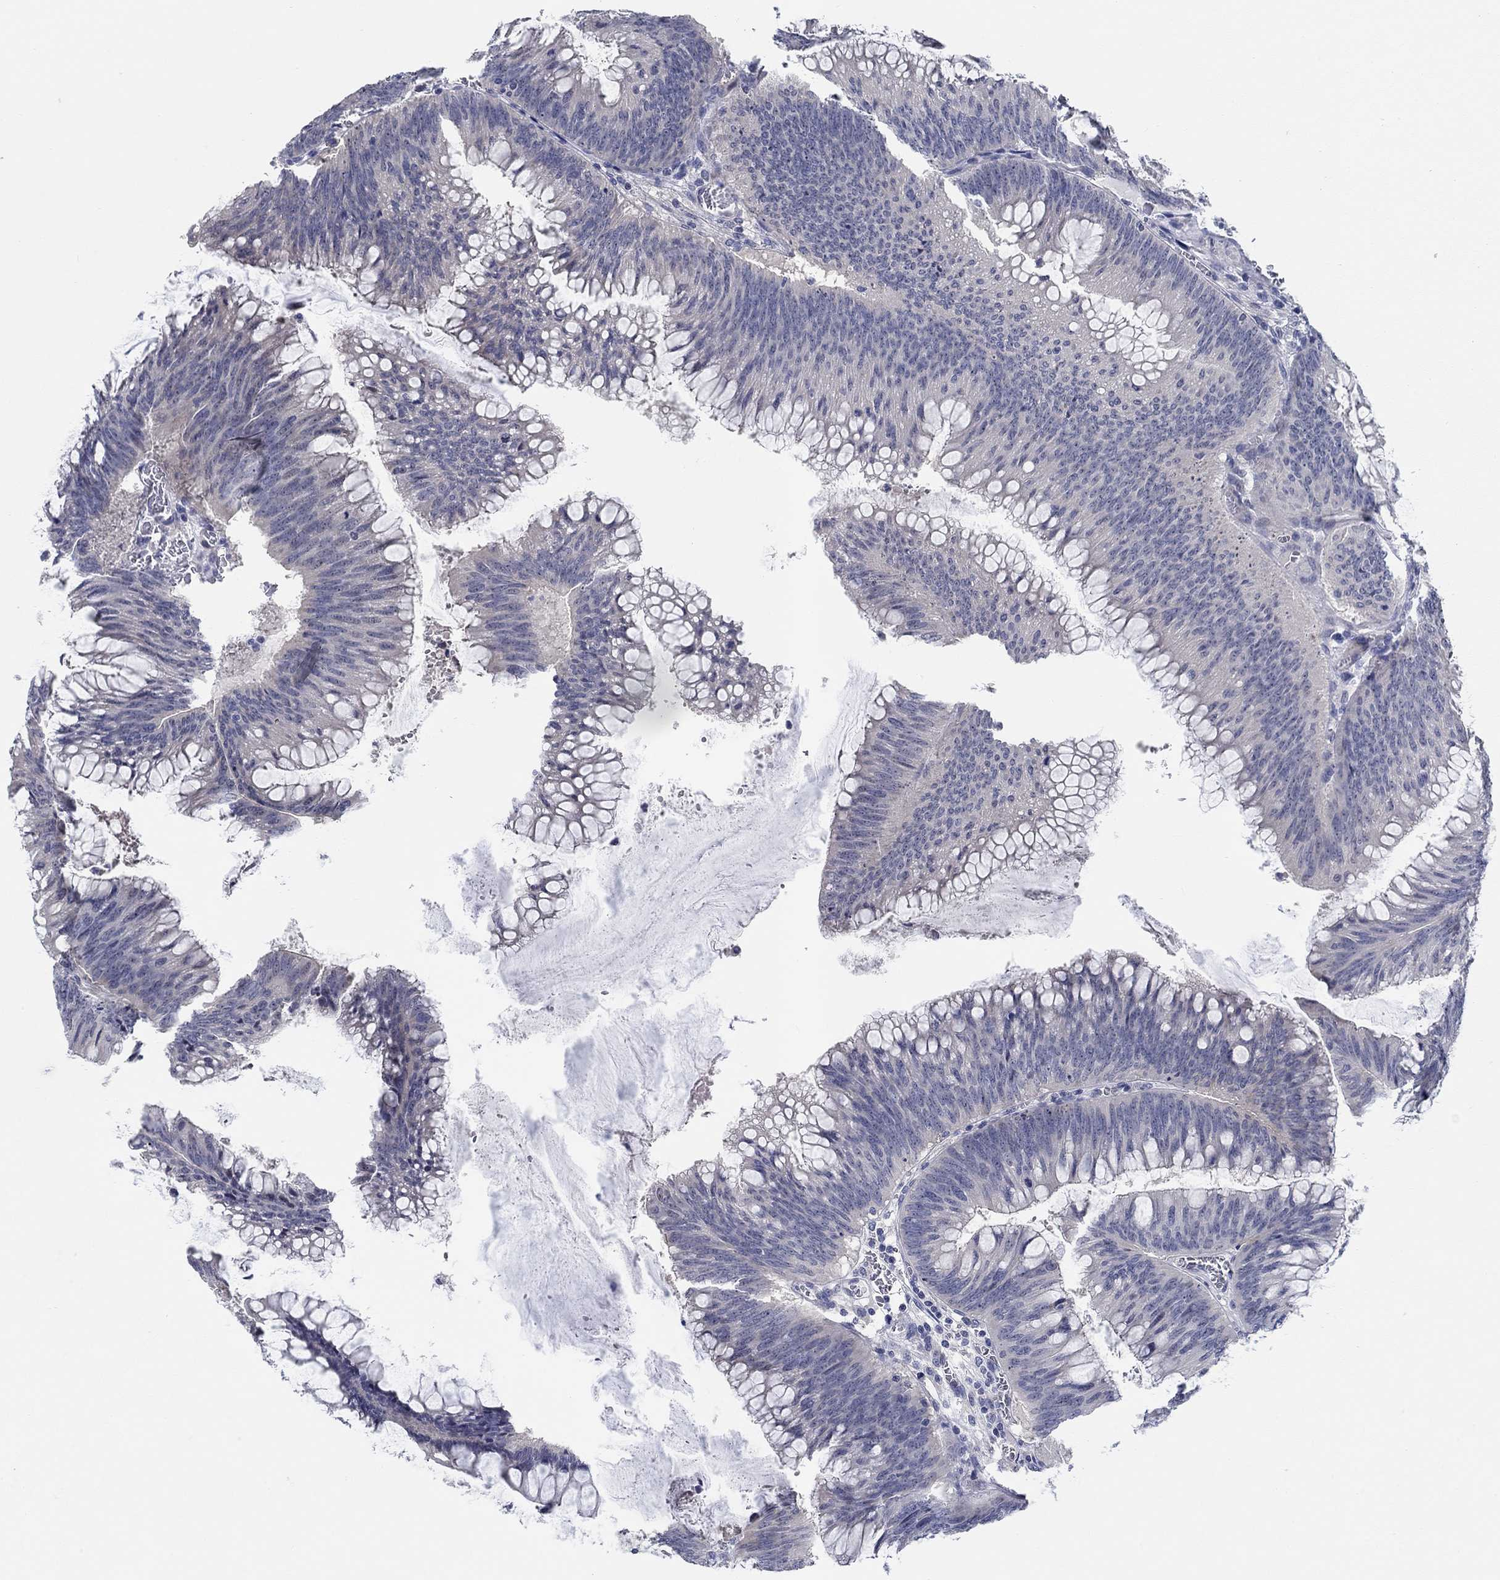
{"staining": {"intensity": "negative", "quantity": "none", "location": "none"}, "tissue": "colorectal cancer", "cell_type": "Tumor cells", "image_type": "cancer", "snomed": [{"axis": "morphology", "description": "Adenocarcinoma, NOS"}, {"axis": "topography", "description": "Rectum"}], "caption": "A micrograph of human colorectal cancer is negative for staining in tumor cells. The staining is performed using DAB (3,3'-diaminobenzidine) brown chromogen with nuclei counter-stained in using hematoxylin.", "gene": "SMIM18", "patient": {"sex": "female", "age": 72}}